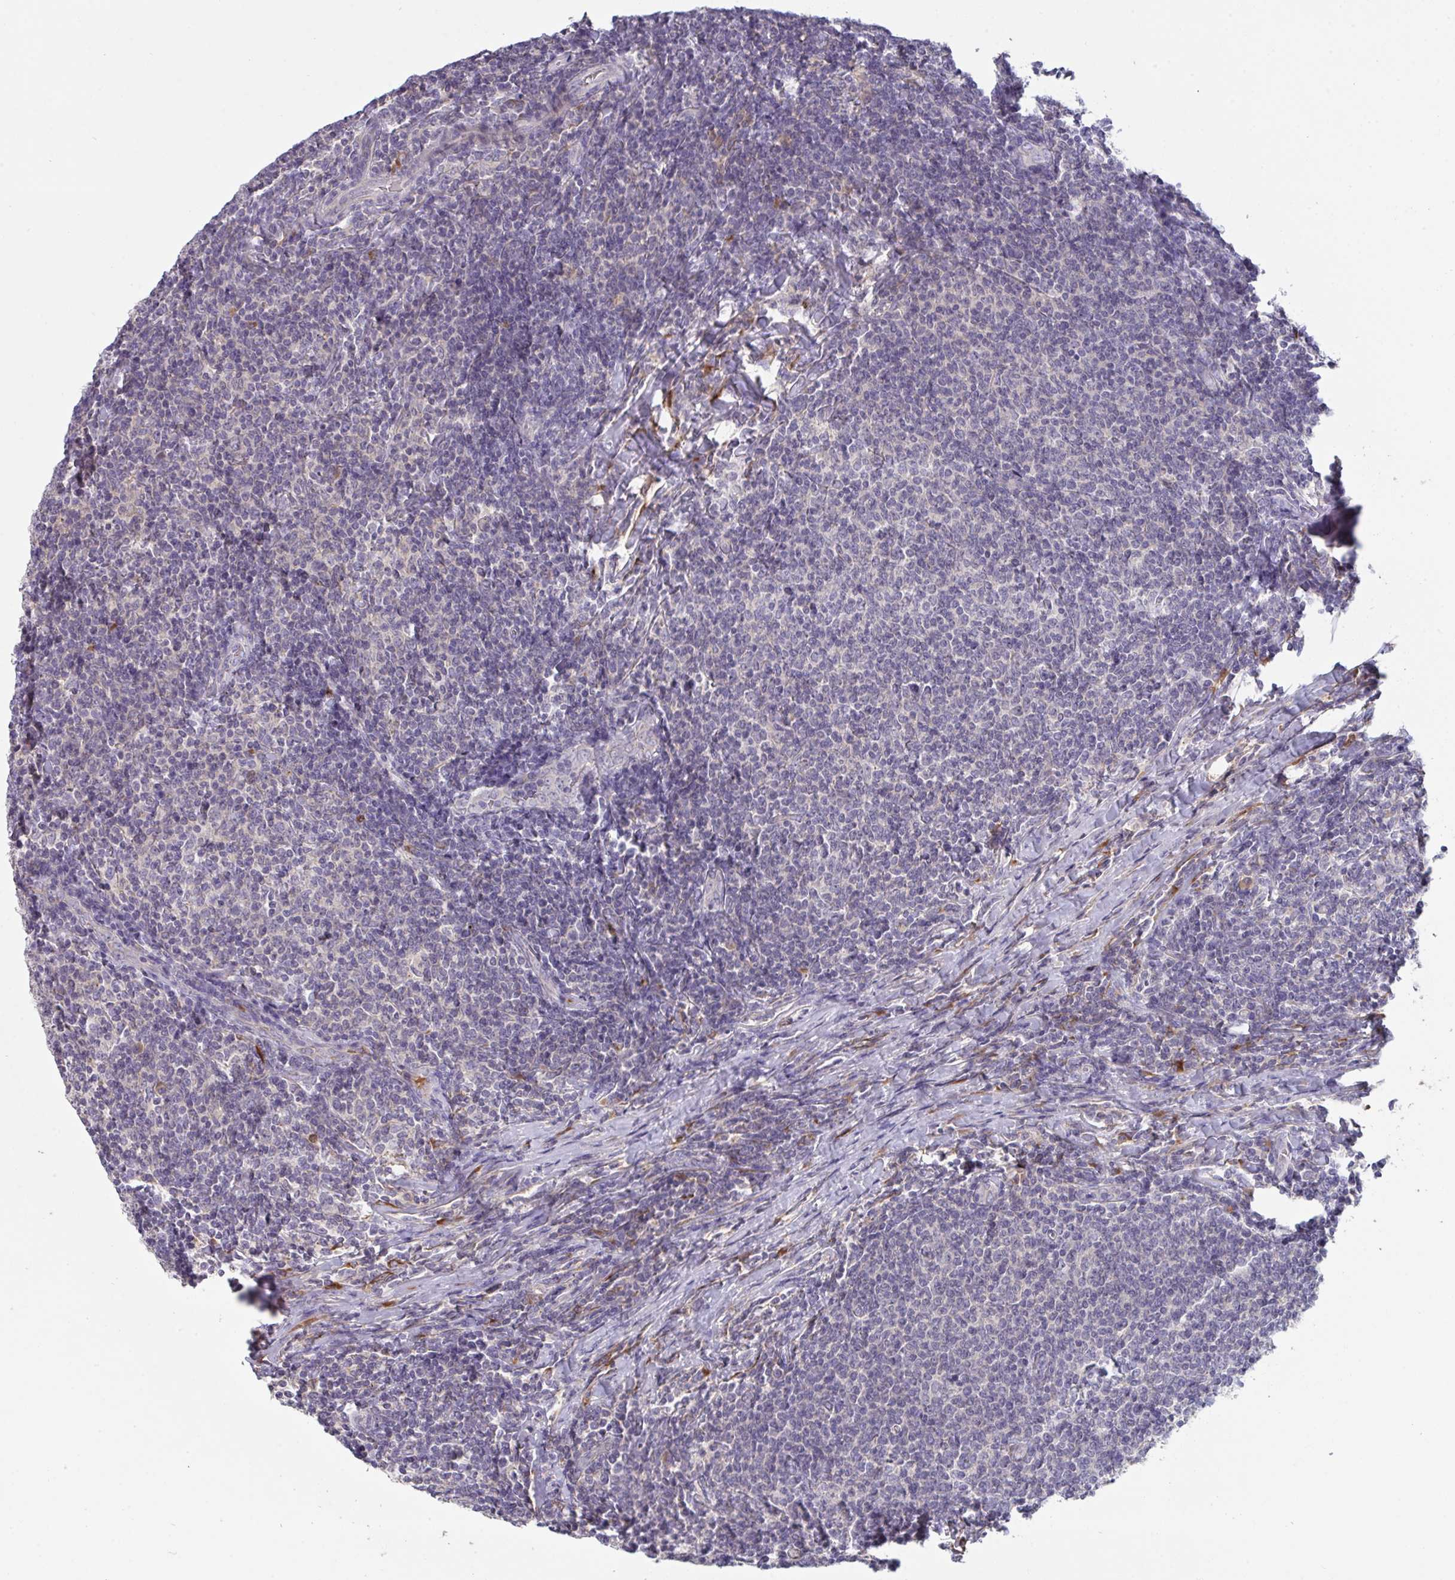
{"staining": {"intensity": "negative", "quantity": "none", "location": "none"}, "tissue": "lymphoma", "cell_type": "Tumor cells", "image_type": "cancer", "snomed": [{"axis": "morphology", "description": "Malignant lymphoma, non-Hodgkin's type, Low grade"}, {"axis": "topography", "description": "Lymph node"}], "caption": "A high-resolution image shows immunohistochemistry staining of lymphoma, which reveals no significant expression in tumor cells.", "gene": "HGFAC", "patient": {"sex": "male", "age": 52}}